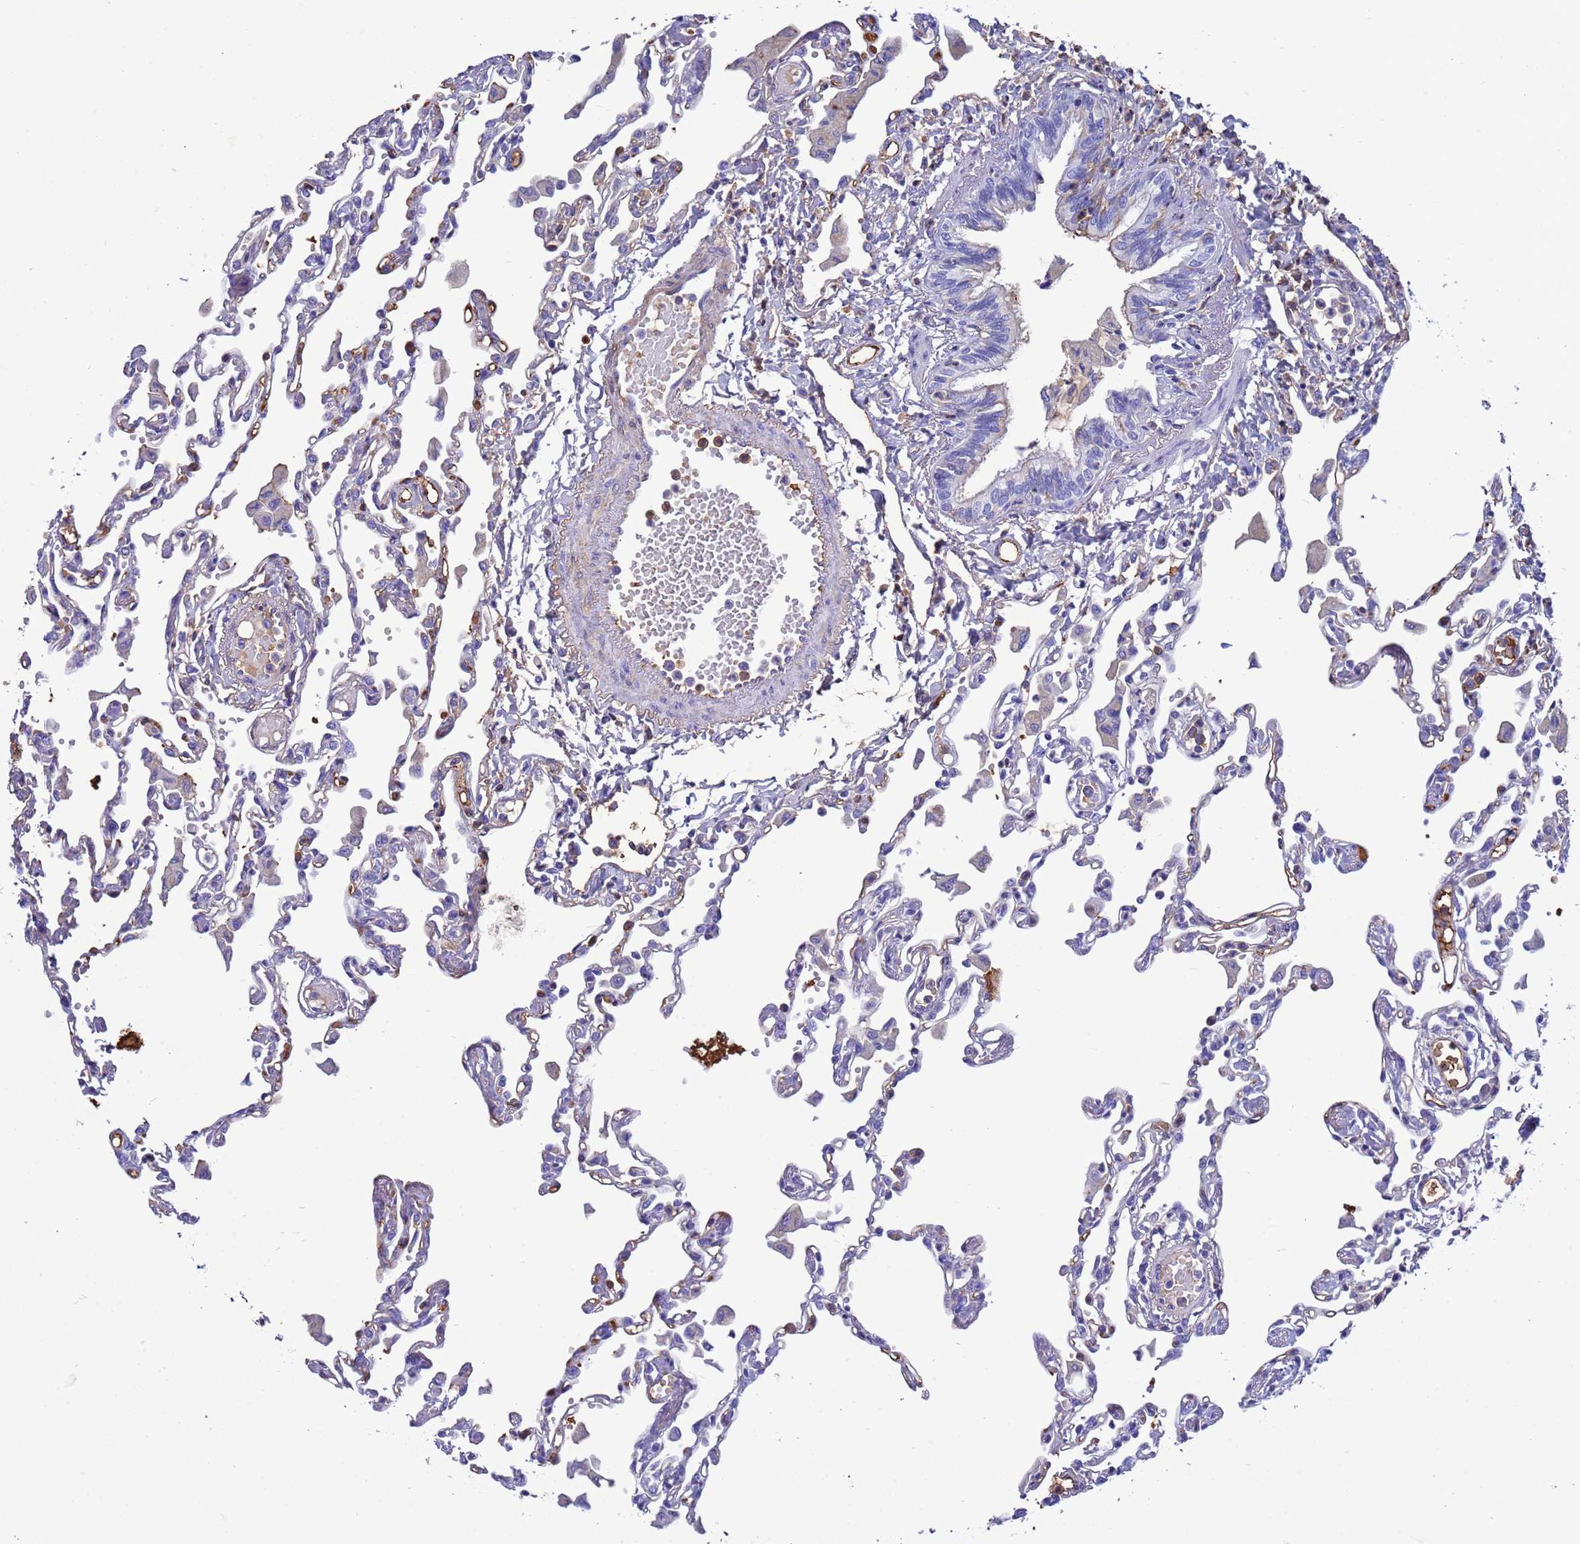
{"staining": {"intensity": "moderate", "quantity": "25%-75%", "location": "cytoplasmic/membranous"}, "tissue": "lung", "cell_type": "Alveolar cells", "image_type": "normal", "snomed": [{"axis": "morphology", "description": "Normal tissue, NOS"}, {"axis": "topography", "description": "Bronchus"}, {"axis": "topography", "description": "Lung"}], "caption": "Immunohistochemical staining of unremarkable human lung demonstrates 25%-75% levels of moderate cytoplasmic/membranous protein expression in about 25%-75% of alveolar cells. (Stains: DAB (3,3'-diaminobenzidine) in brown, nuclei in blue, Microscopy: brightfield microscopy at high magnification).", "gene": "H1", "patient": {"sex": "female", "age": 49}}